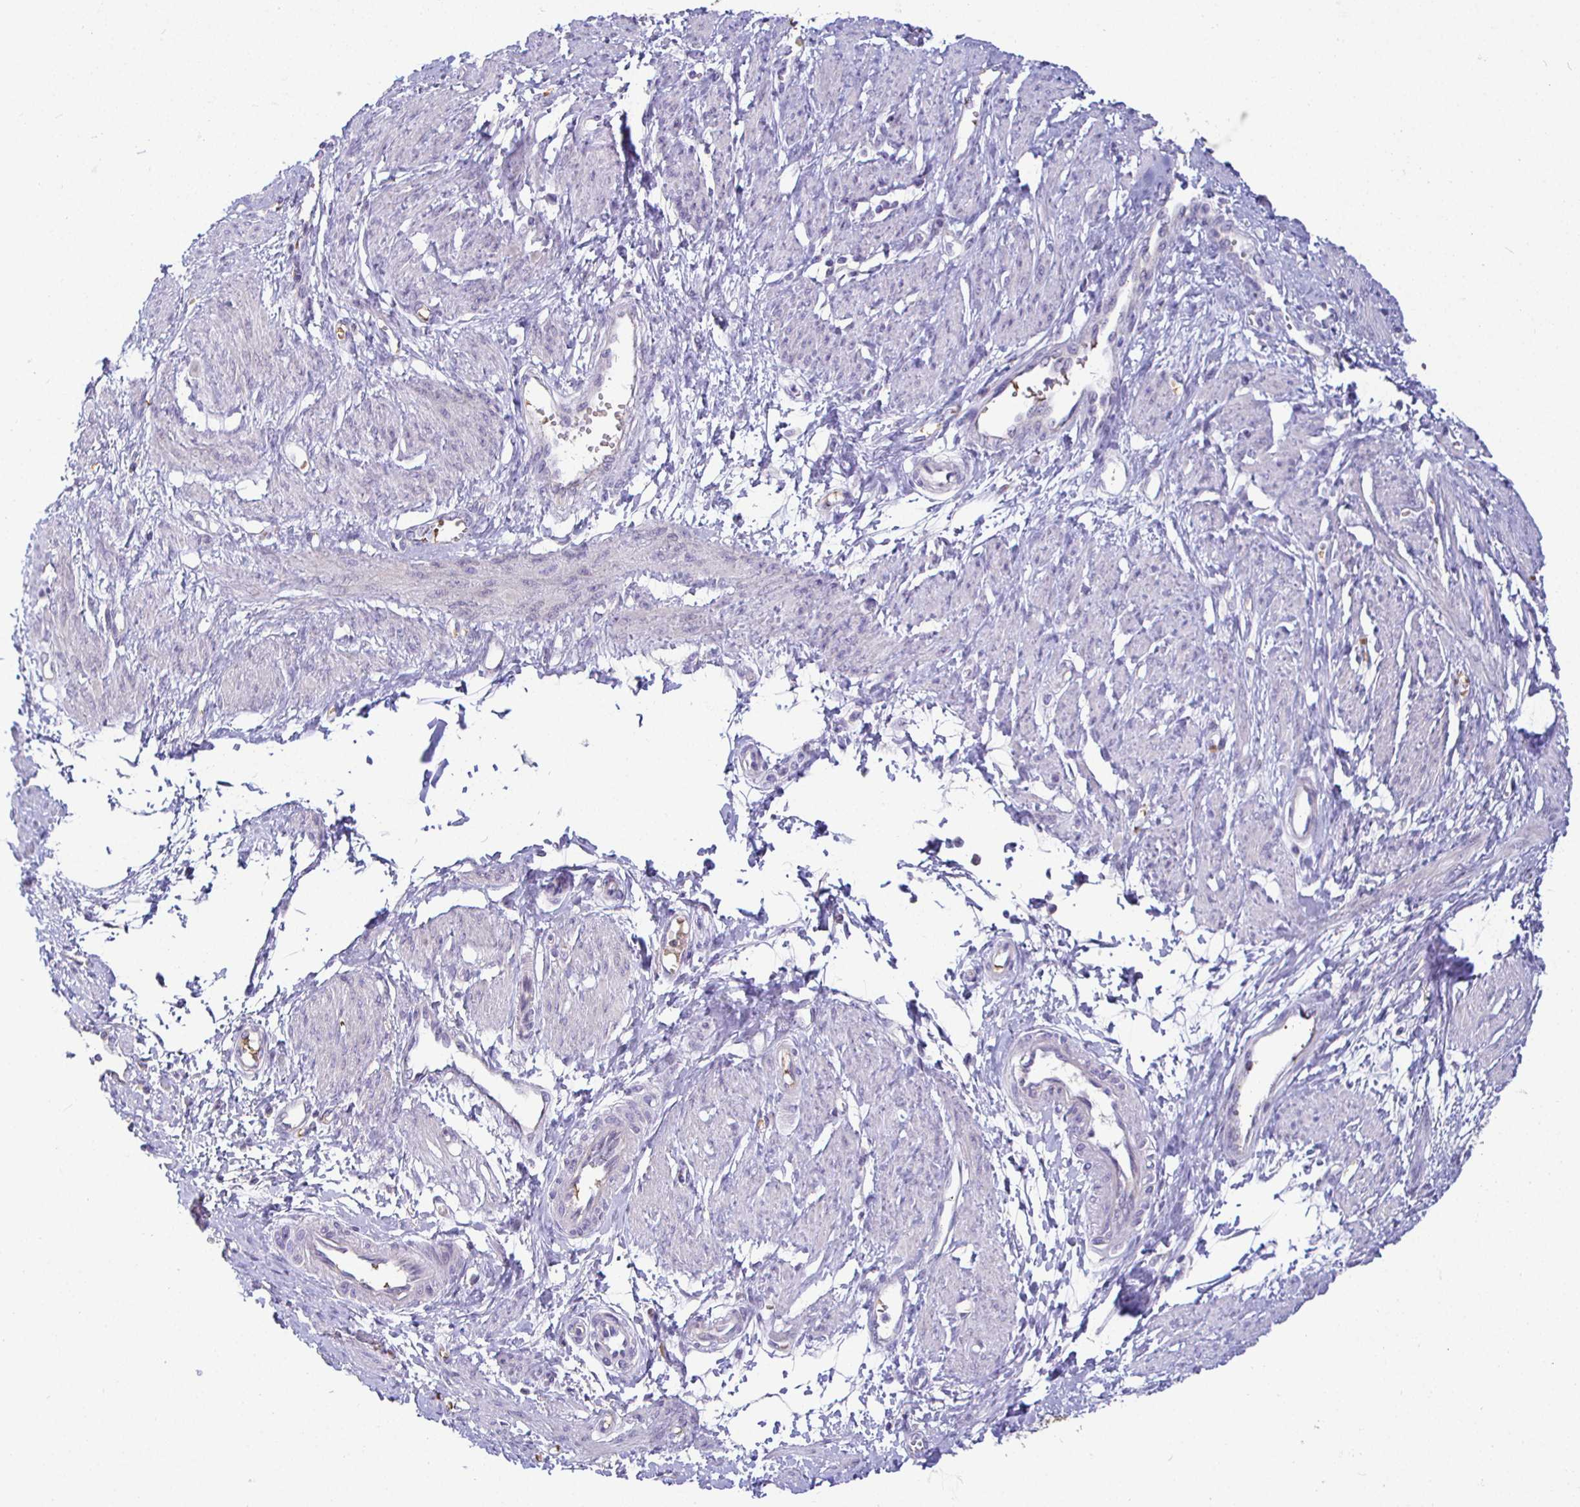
{"staining": {"intensity": "negative", "quantity": "none", "location": "none"}, "tissue": "smooth muscle", "cell_type": "Smooth muscle cells", "image_type": "normal", "snomed": [{"axis": "morphology", "description": "Normal tissue, NOS"}, {"axis": "topography", "description": "Smooth muscle"}, {"axis": "topography", "description": "Uterus"}], "caption": "This is an immunohistochemistry (IHC) histopathology image of normal human smooth muscle. There is no staining in smooth muscle cells.", "gene": "SIRPA", "patient": {"sex": "female", "age": 39}}